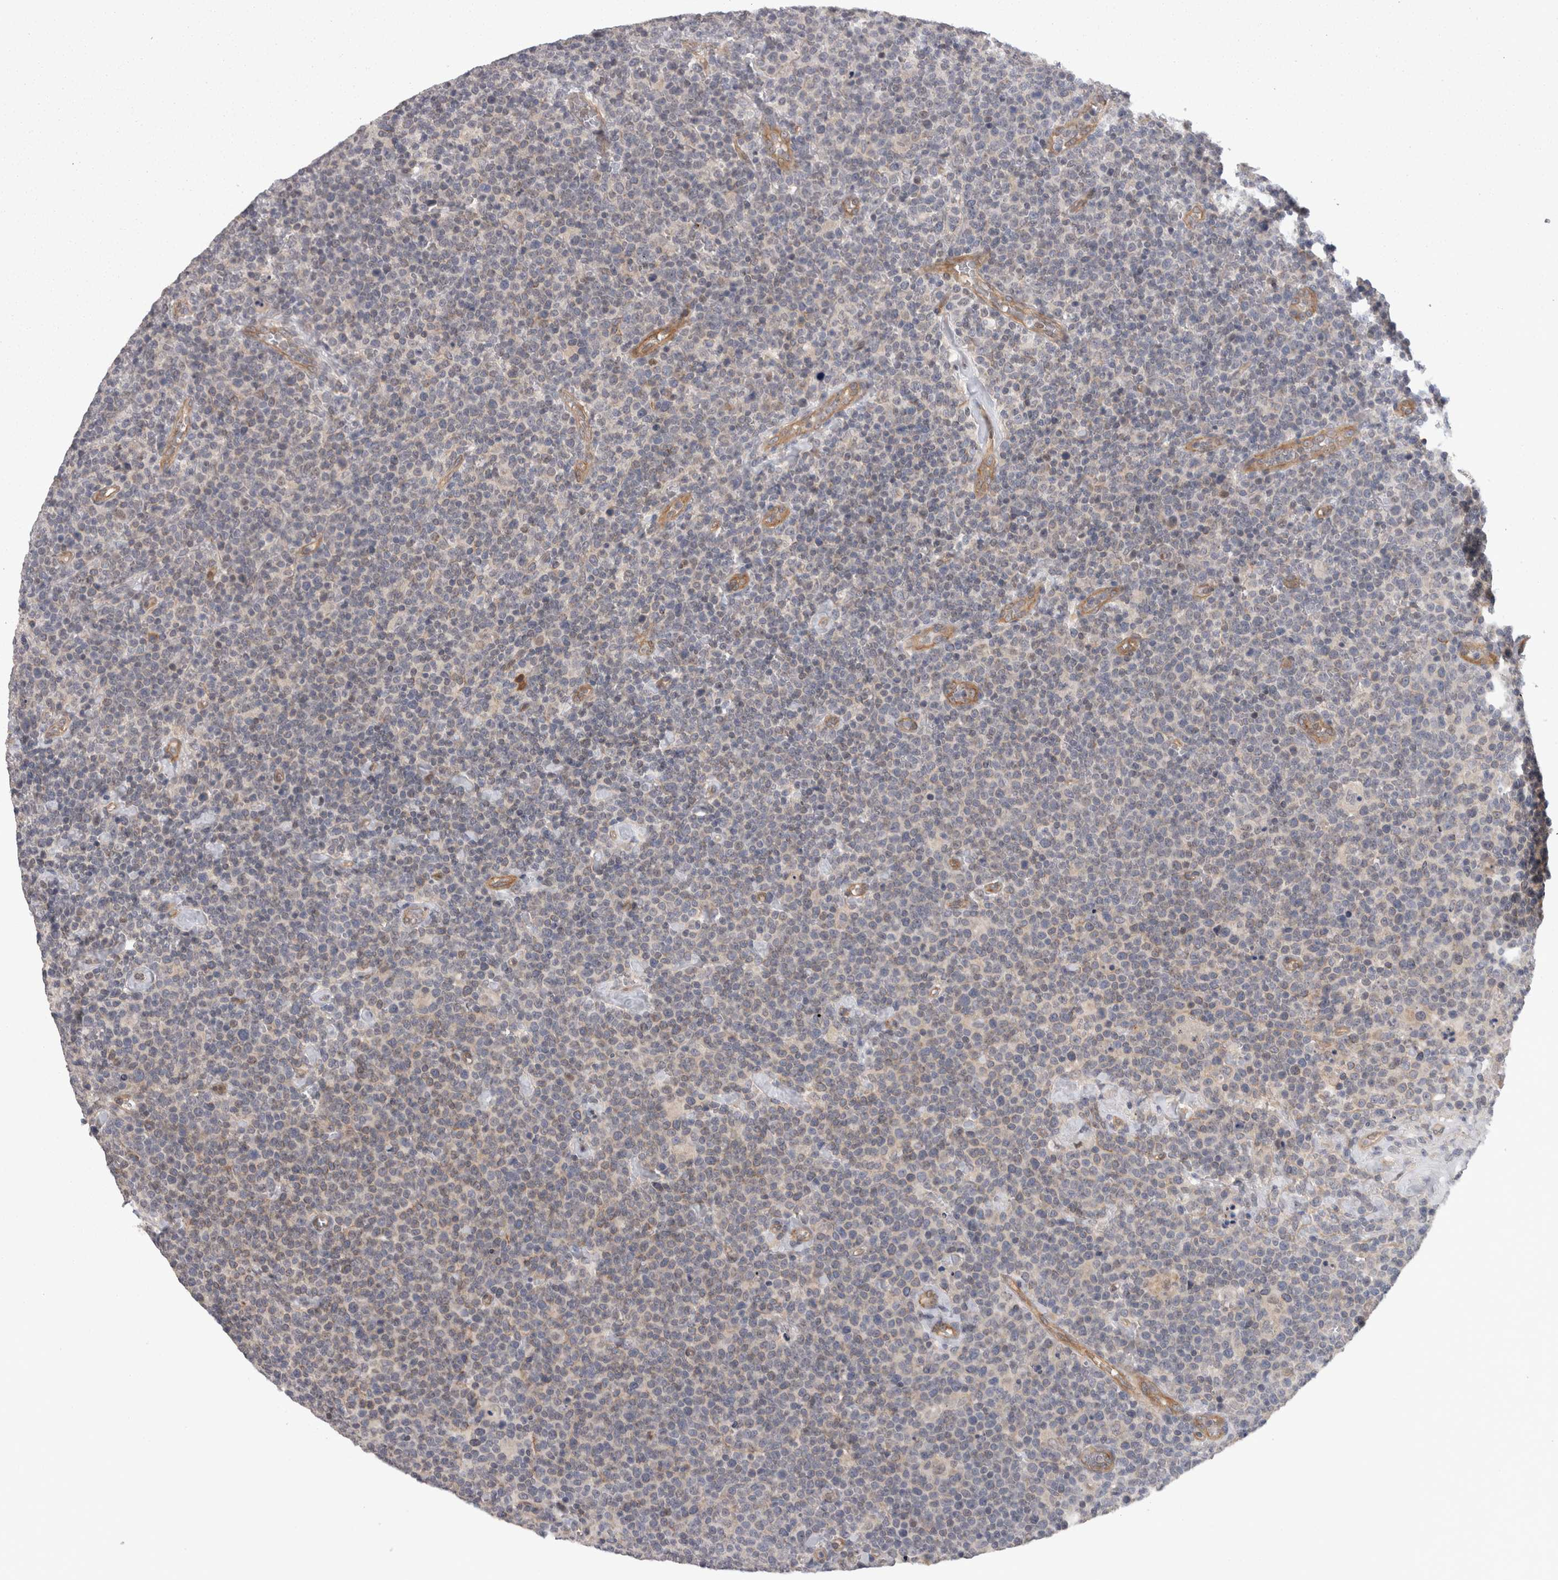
{"staining": {"intensity": "negative", "quantity": "none", "location": "none"}, "tissue": "lymphoma", "cell_type": "Tumor cells", "image_type": "cancer", "snomed": [{"axis": "morphology", "description": "Malignant lymphoma, non-Hodgkin's type, High grade"}, {"axis": "topography", "description": "Lymph node"}], "caption": "Immunohistochemistry (IHC) micrograph of human malignant lymphoma, non-Hodgkin's type (high-grade) stained for a protein (brown), which exhibits no staining in tumor cells.", "gene": "RMDN1", "patient": {"sex": "male", "age": 61}}